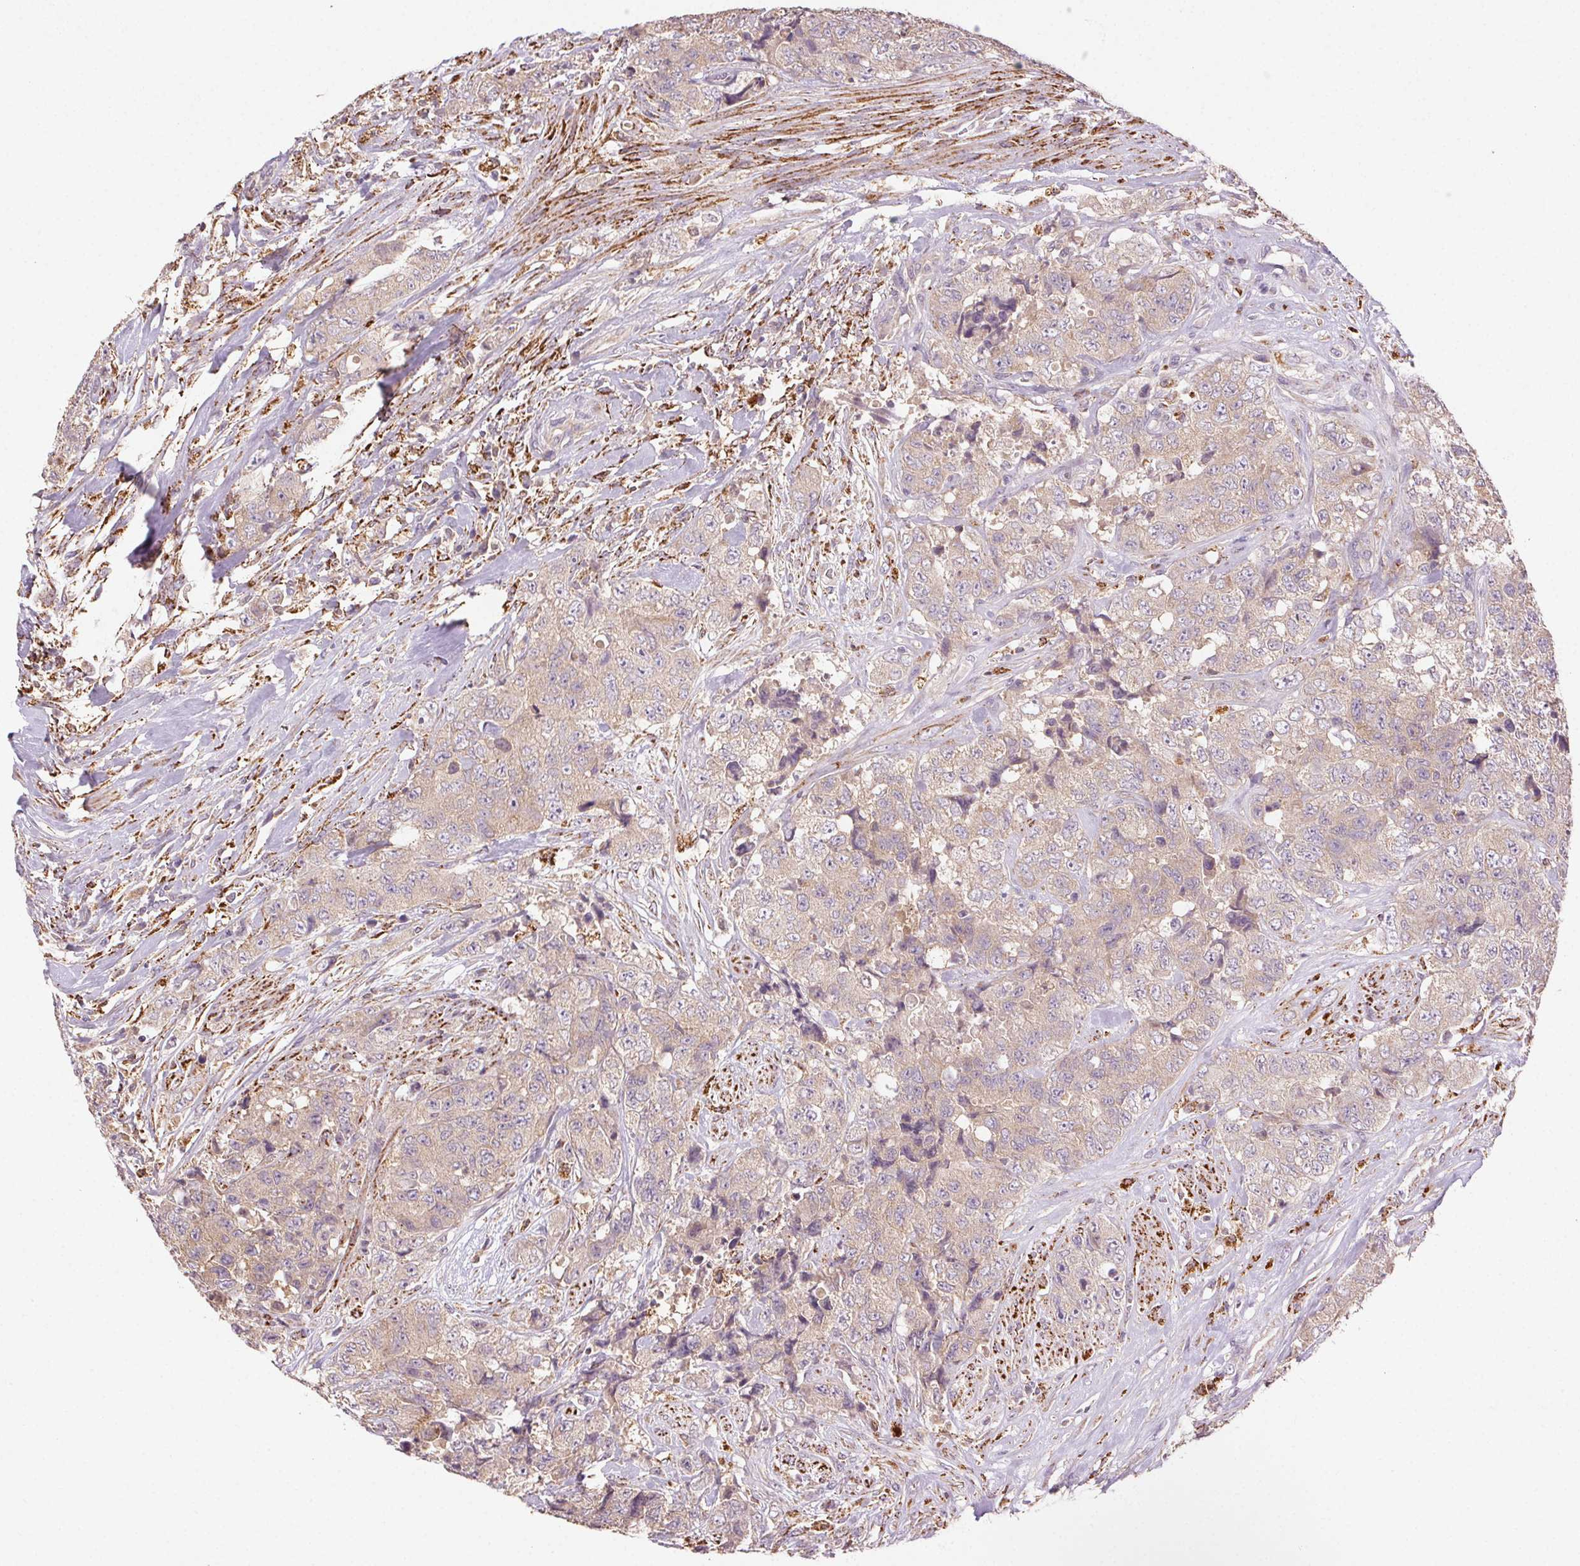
{"staining": {"intensity": "weak", "quantity": ">75%", "location": "cytoplasmic/membranous"}, "tissue": "urothelial cancer", "cell_type": "Tumor cells", "image_type": "cancer", "snomed": [{"axis": "morphology", "description": "Urothelial carcinoma, High grade"}, {"axis": "topography", "description": "Urinary bladder"}], "caption": "High-magnification brightfield microscopy of urothelial carcinoma (high-grade) stained with DAB (3,3'-diaminobenzidine) (brown) and counterstained with hematoxylin (blue). tumor cells exhibit weak cytoplasmic/membranous staining is present in approximately>75% of cells.", "gene": "FNBP1L", "patient": {"sex": "female", "age": 78}}